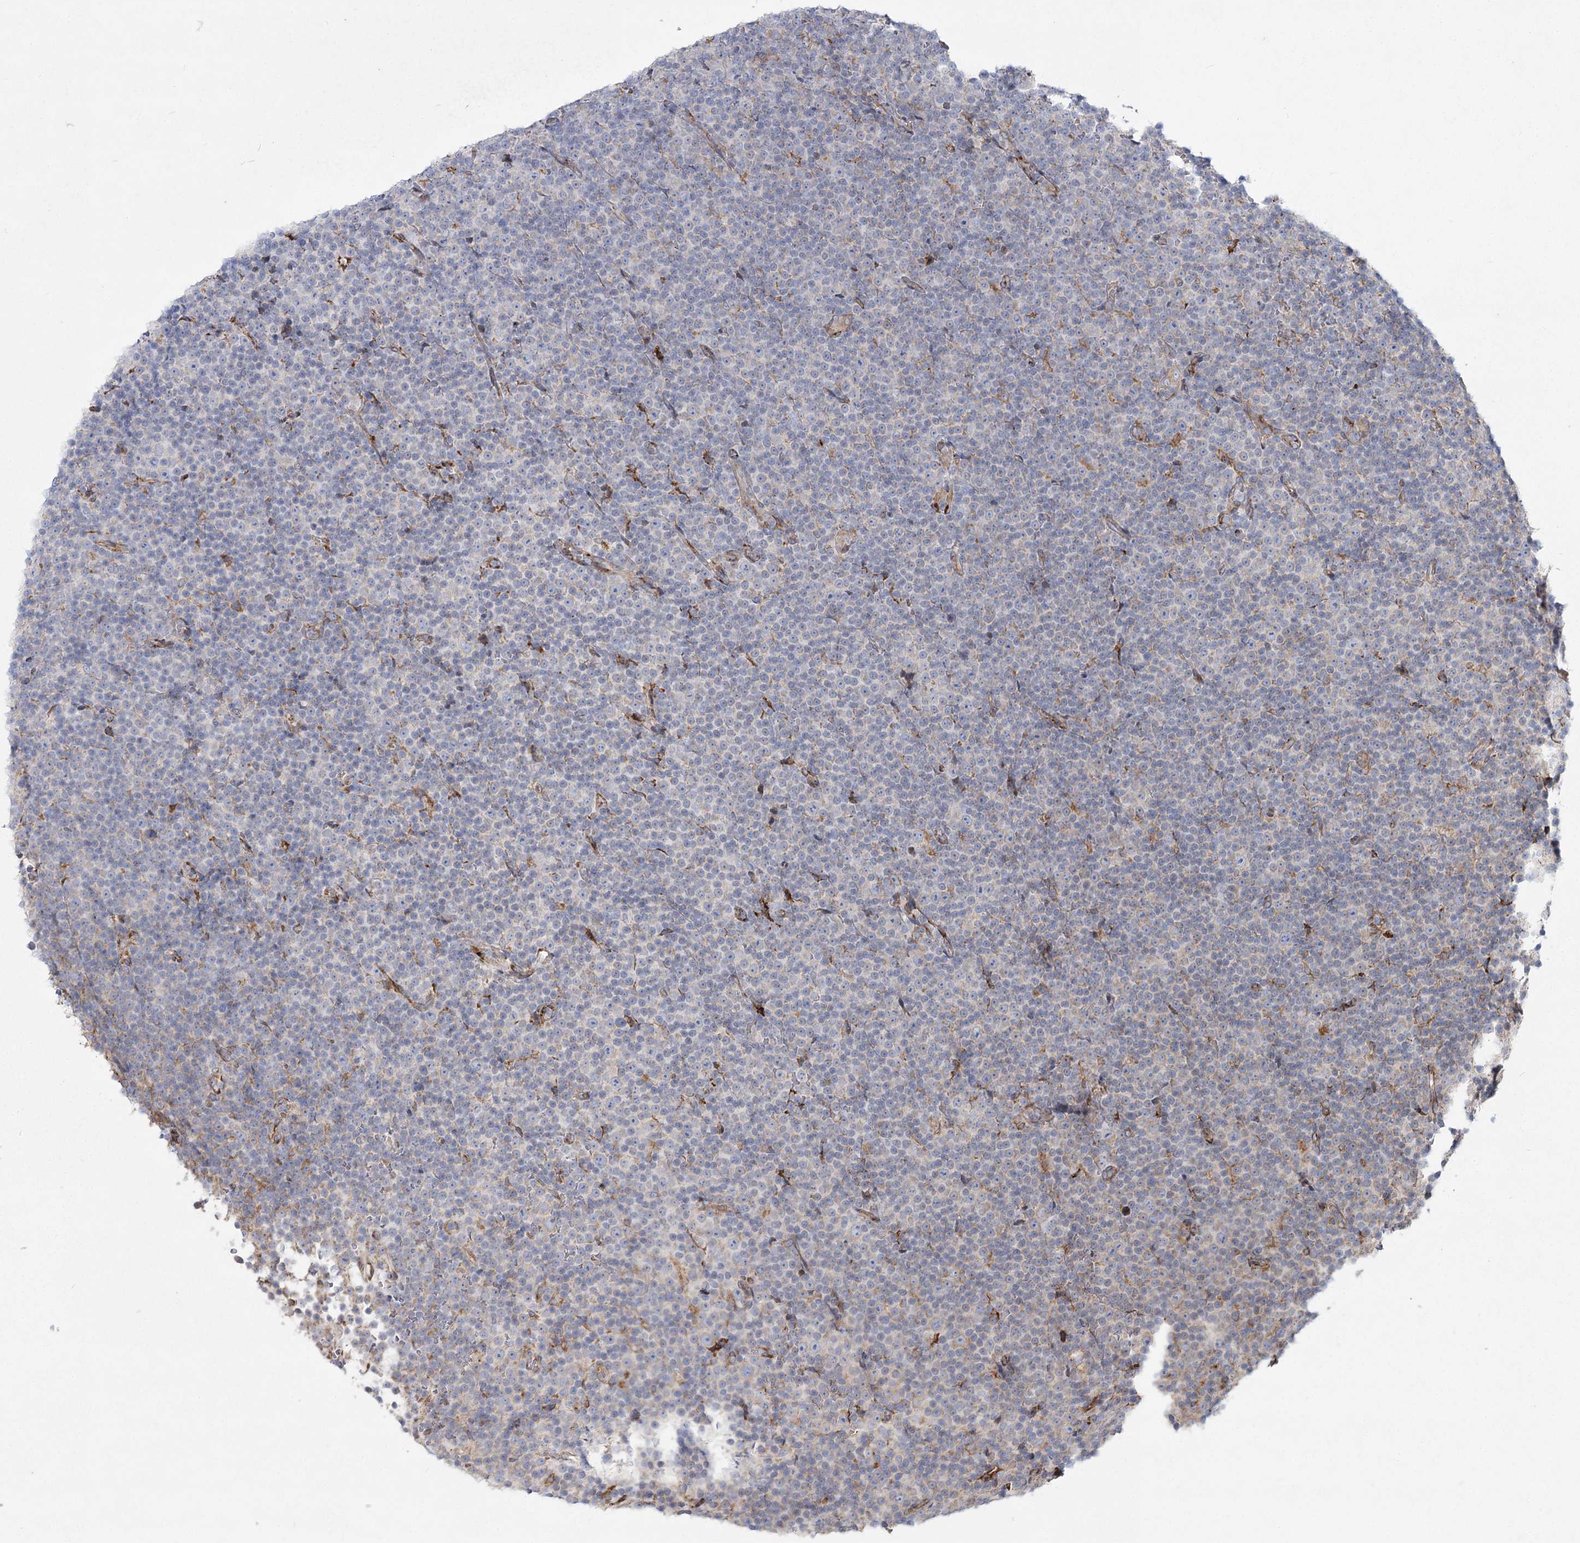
{"staining": {"intensity": "negative", "quantity": "none", "location": "none"}, "tissue": "lymphoma", "cell_type": "Tumor cells", "image_type": "cancer", "snomed": [{"axis": "morphology", "description": "Malignant lymphoma, non-Hodgkin's type, Low grade"}, {"axis": "topography", "description": "Lymph node"}], "caption": "Human lymphoma stained for a protein using immunohistochemistry (IHC) displays no expression in tumor cells.", "gene": "NHLRC2", "patient": {"sex": "female", "age": 67}}